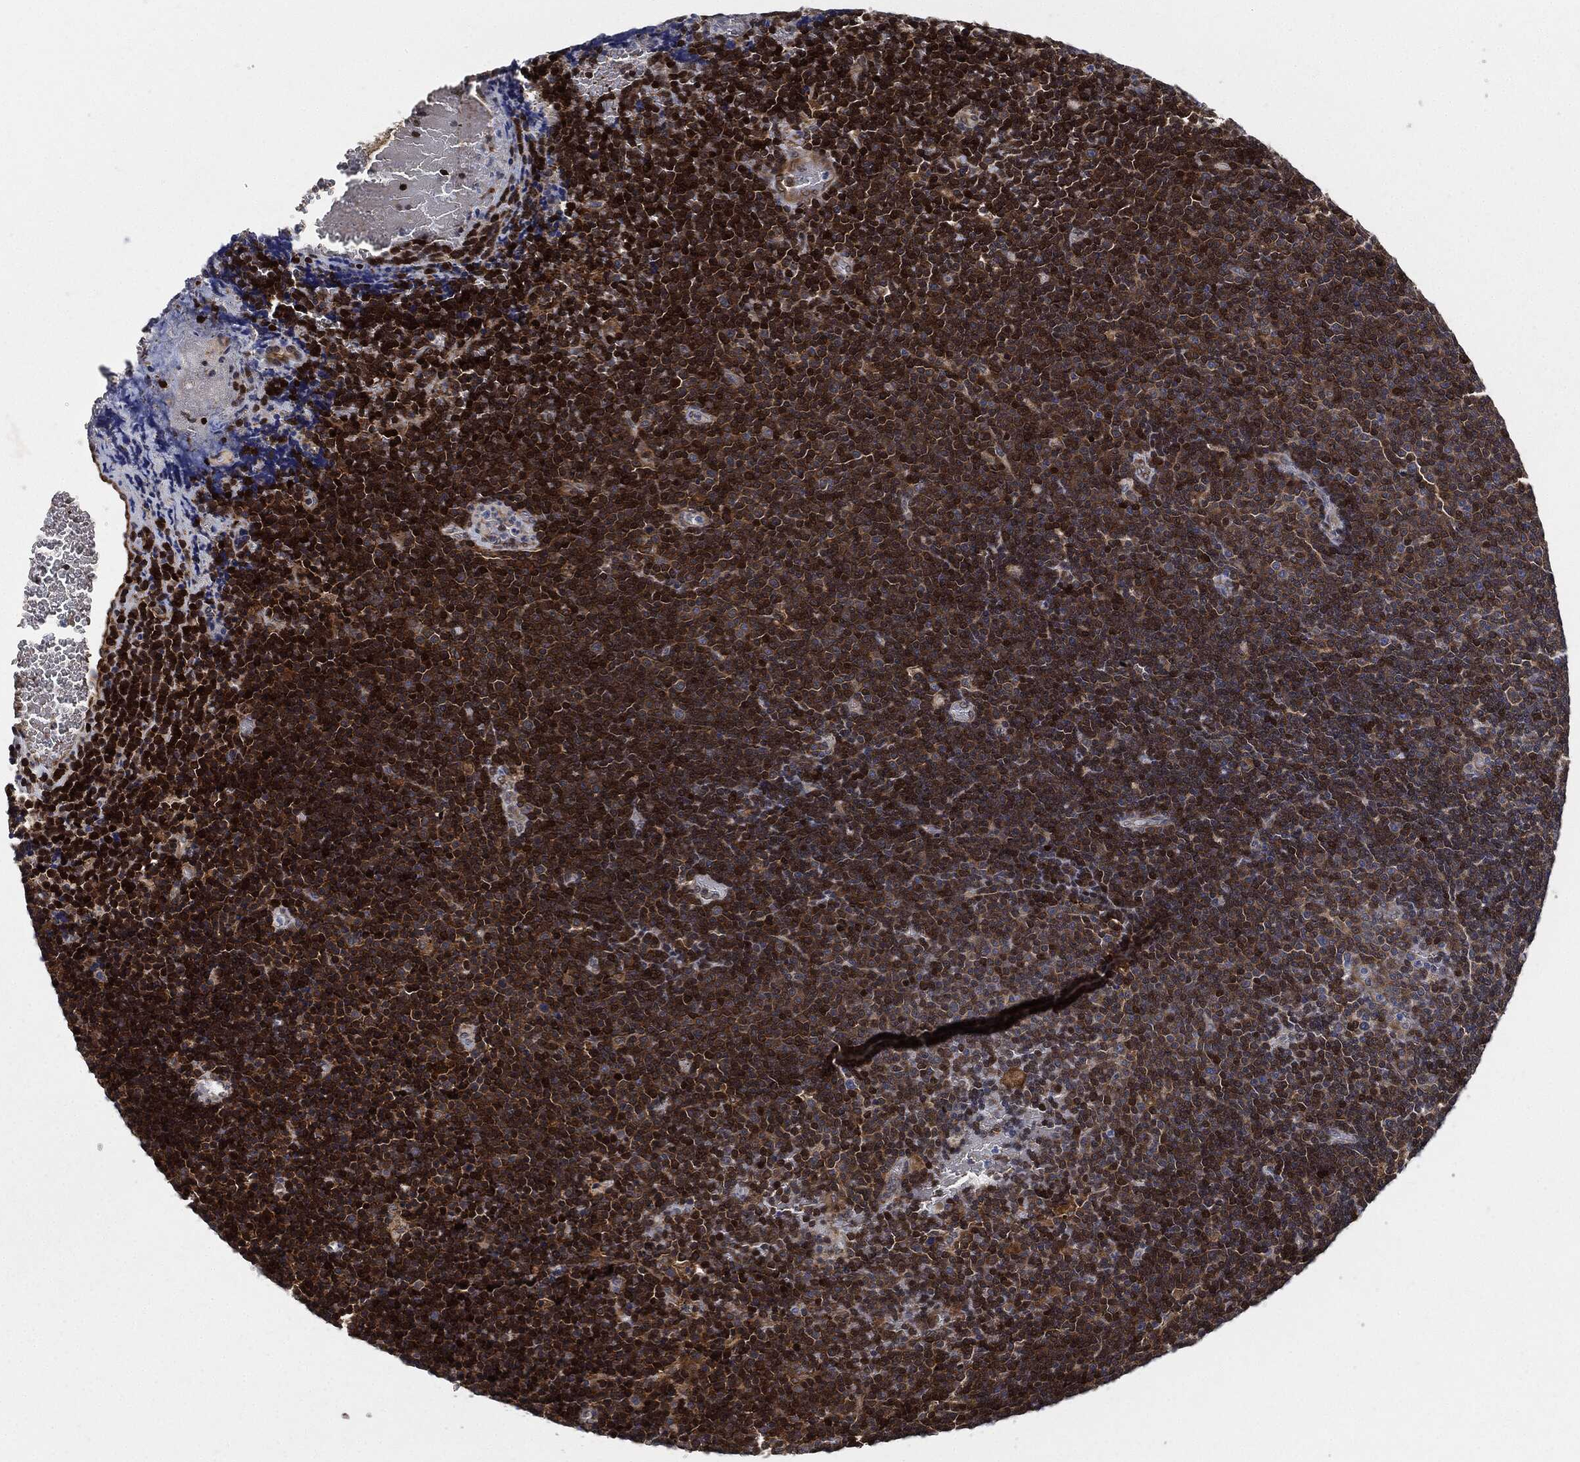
{"staining": {"intensity": "moderate", "quantity": ">75%", "location": "cytoplasmic/membranous,nuclear"}, "tissue": "lymphoma", "cell_type": "Tumor cells", "image_type": "cancer", "snomed": [{"axis": "morphology", "description": "Malignant lymphoma, non-Hodgkin's type, Low grade"}, {"axis": "topography", "description": "Brain"}], "caption": "Immunohistochemistry (IHC) histopathology image of human low-grade malignant lymphoma, non-Hodgkin's type stained for a protein (brown), which shows medium levels of moderate cytoplasmic/membranous and nuclear positivity in approximately >75% of tumor cells.", "gene": "PRDX2", "patient": {"sex": "female", "age": 66}}